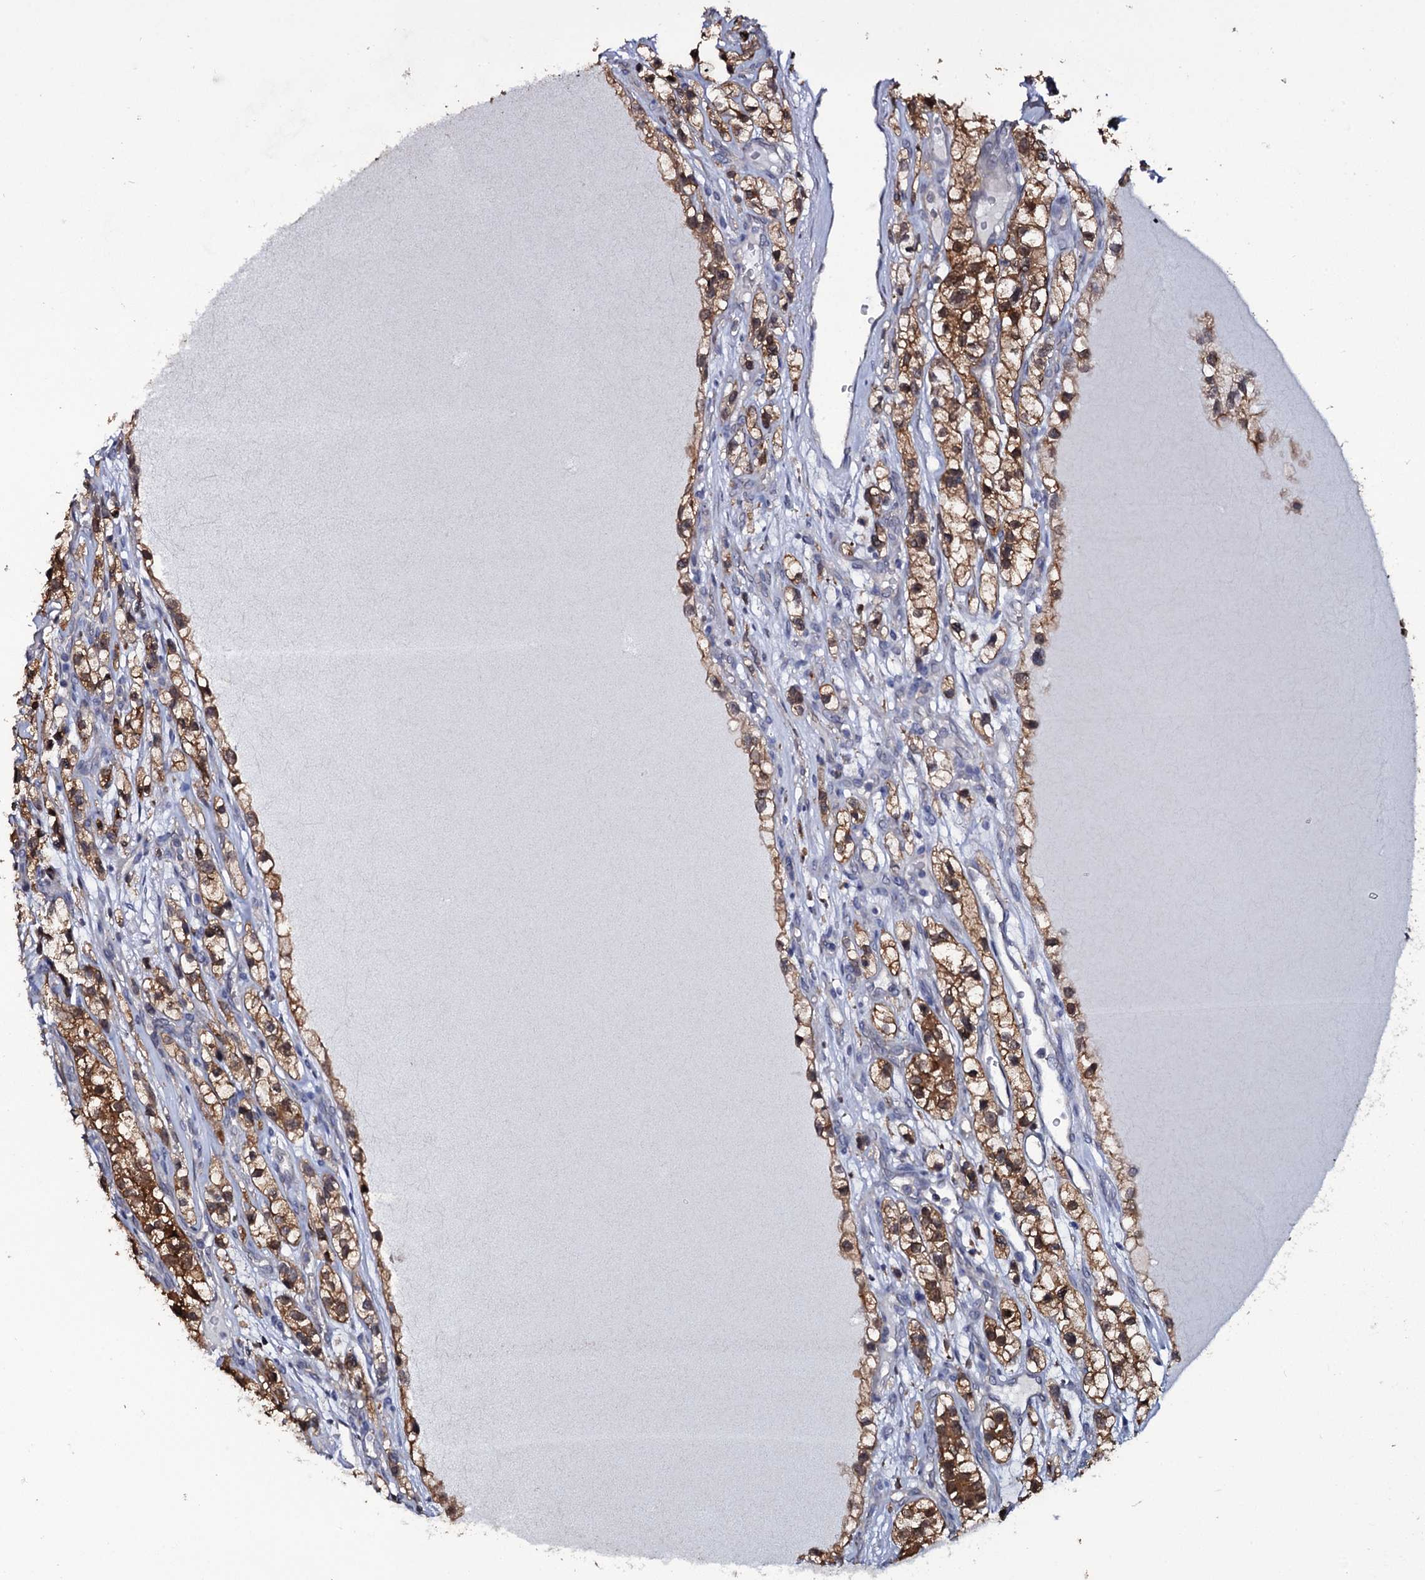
{"staining": {"intensity": "strong", "quantity": ">75%", "location": "cytoplasmic/membranous"}, "tissue": "renal cancer", "cell_type": "Tumor cells", "image_type": "cancer", "snomed": [{"axis": "morphology", "description": "Adenocarcinoma, NOS"}, {"axis": "topography", "description": "Kidney"}], "caption": "A histopathology image showing strong cytoplasmic/membranous positivity in about >75% of tumor cells in renal cancer (adenocarcinoma), as visualized by brown immunohistochemical staining.", "gene": "CRYL1", "patient": {"sex": "female", "age": 57}}